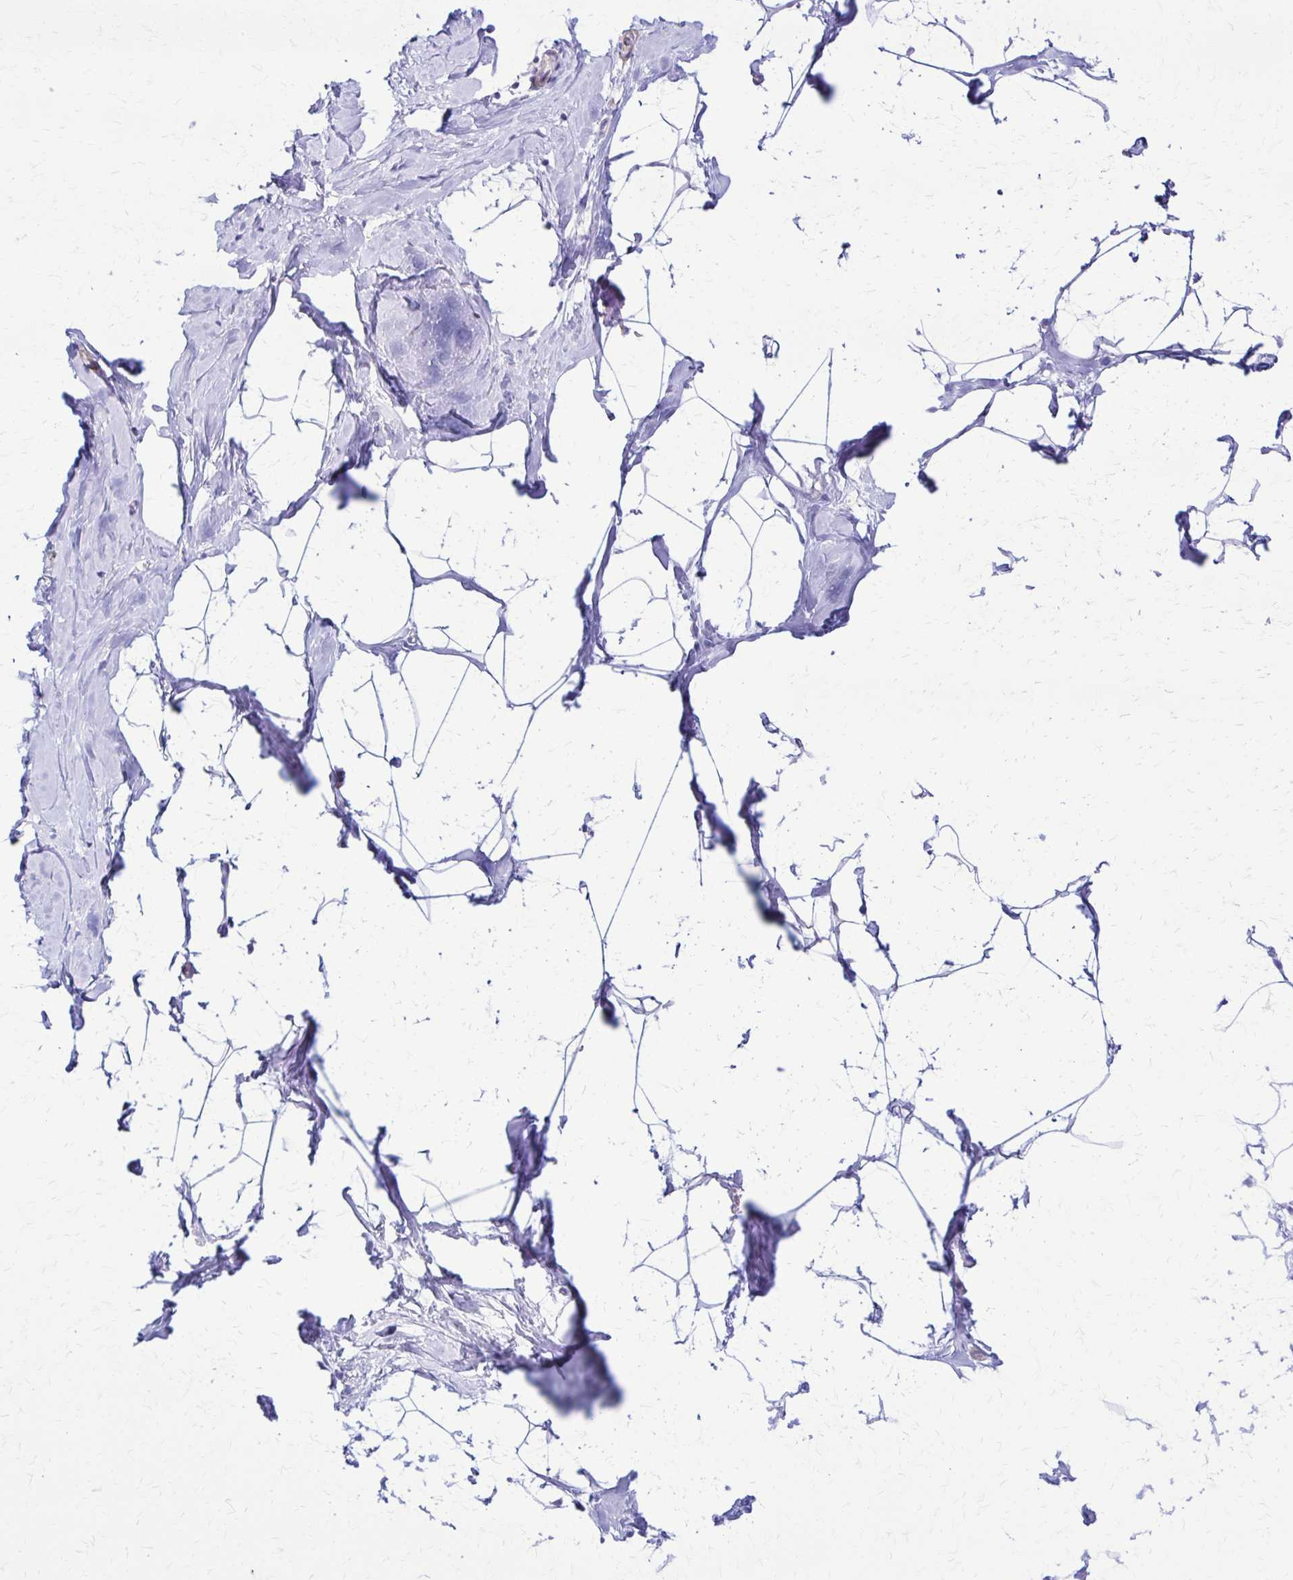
{"staining": {"intensity": "negative", "quantity": "none", "location": "none"}, "tissue": "breast", "cell_type": "Adipocytes", "image_type": "normal", "snomed": [{"axis": "morphology", "description": "Normal tissue, NOS"}, {"axis": "topography", "description": "Breast"}], "caption": "Immunohistochemistry micrograph of unremarkable breast stained for a protein (brown), which exhibits no expression in adipocytes. (DAB (3,3'-diaminobenzidine) immunohistochemistry (IHC) with hematoxylin counter stain).", "gene": "DSP", "patient": {"sex": "female", "age": 32}}